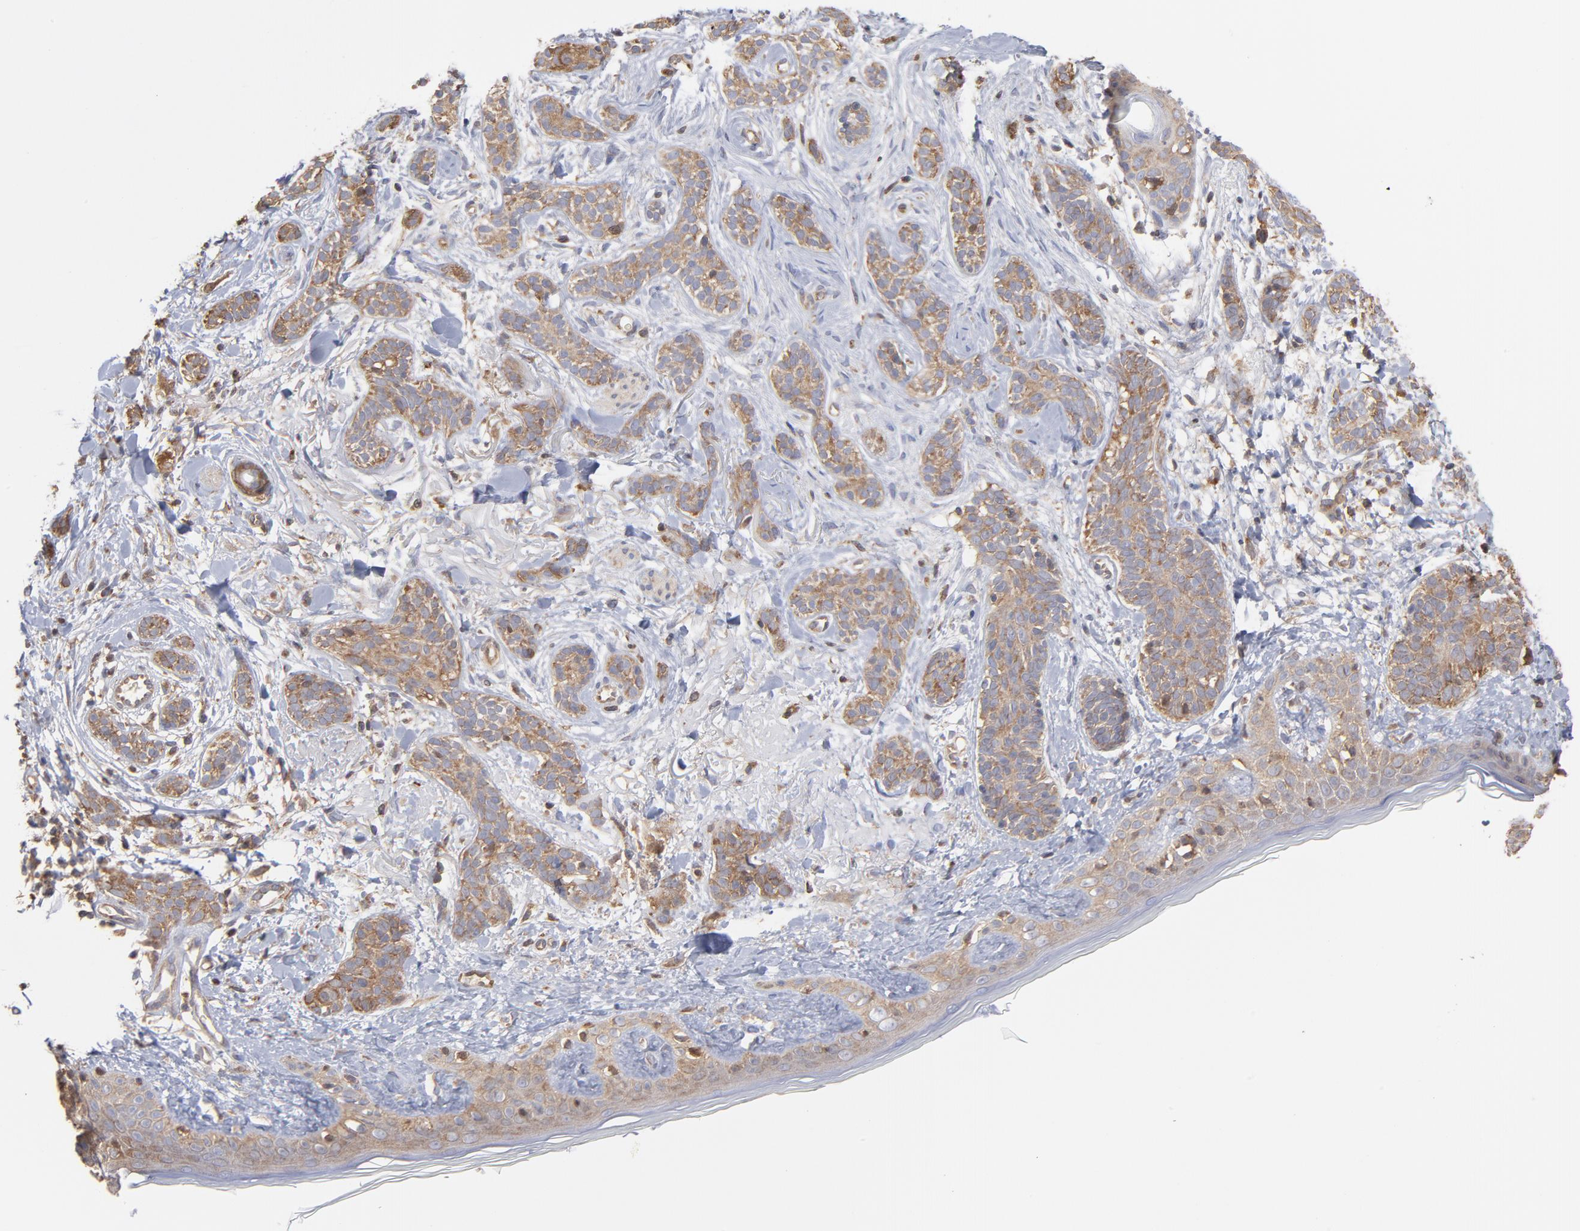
{"staining": {"intensity": "weak", "quantity": ">75%", "location": "cytoplasmic/membranous"}, "tissue": "skin cancer", "cell_type": "Tumor cells", "image_type": "cancer", "snomed": [{"axis": "morphology", "description": "Normal tissue, NOS"}, {"axis": "morphology", "description": "Basal cell carcinoma"}, {"axis": "topography", "description": "Skin"}], "caption": "There is low levels of weak cytoplasmic/membranous staining in tumor cells of basal cell carcinoma (skin), as demonstrated by immunohistochemical staining (brown color).", "gene": "MAPRE1", "patient": {"sex": "male", "age": 63}}